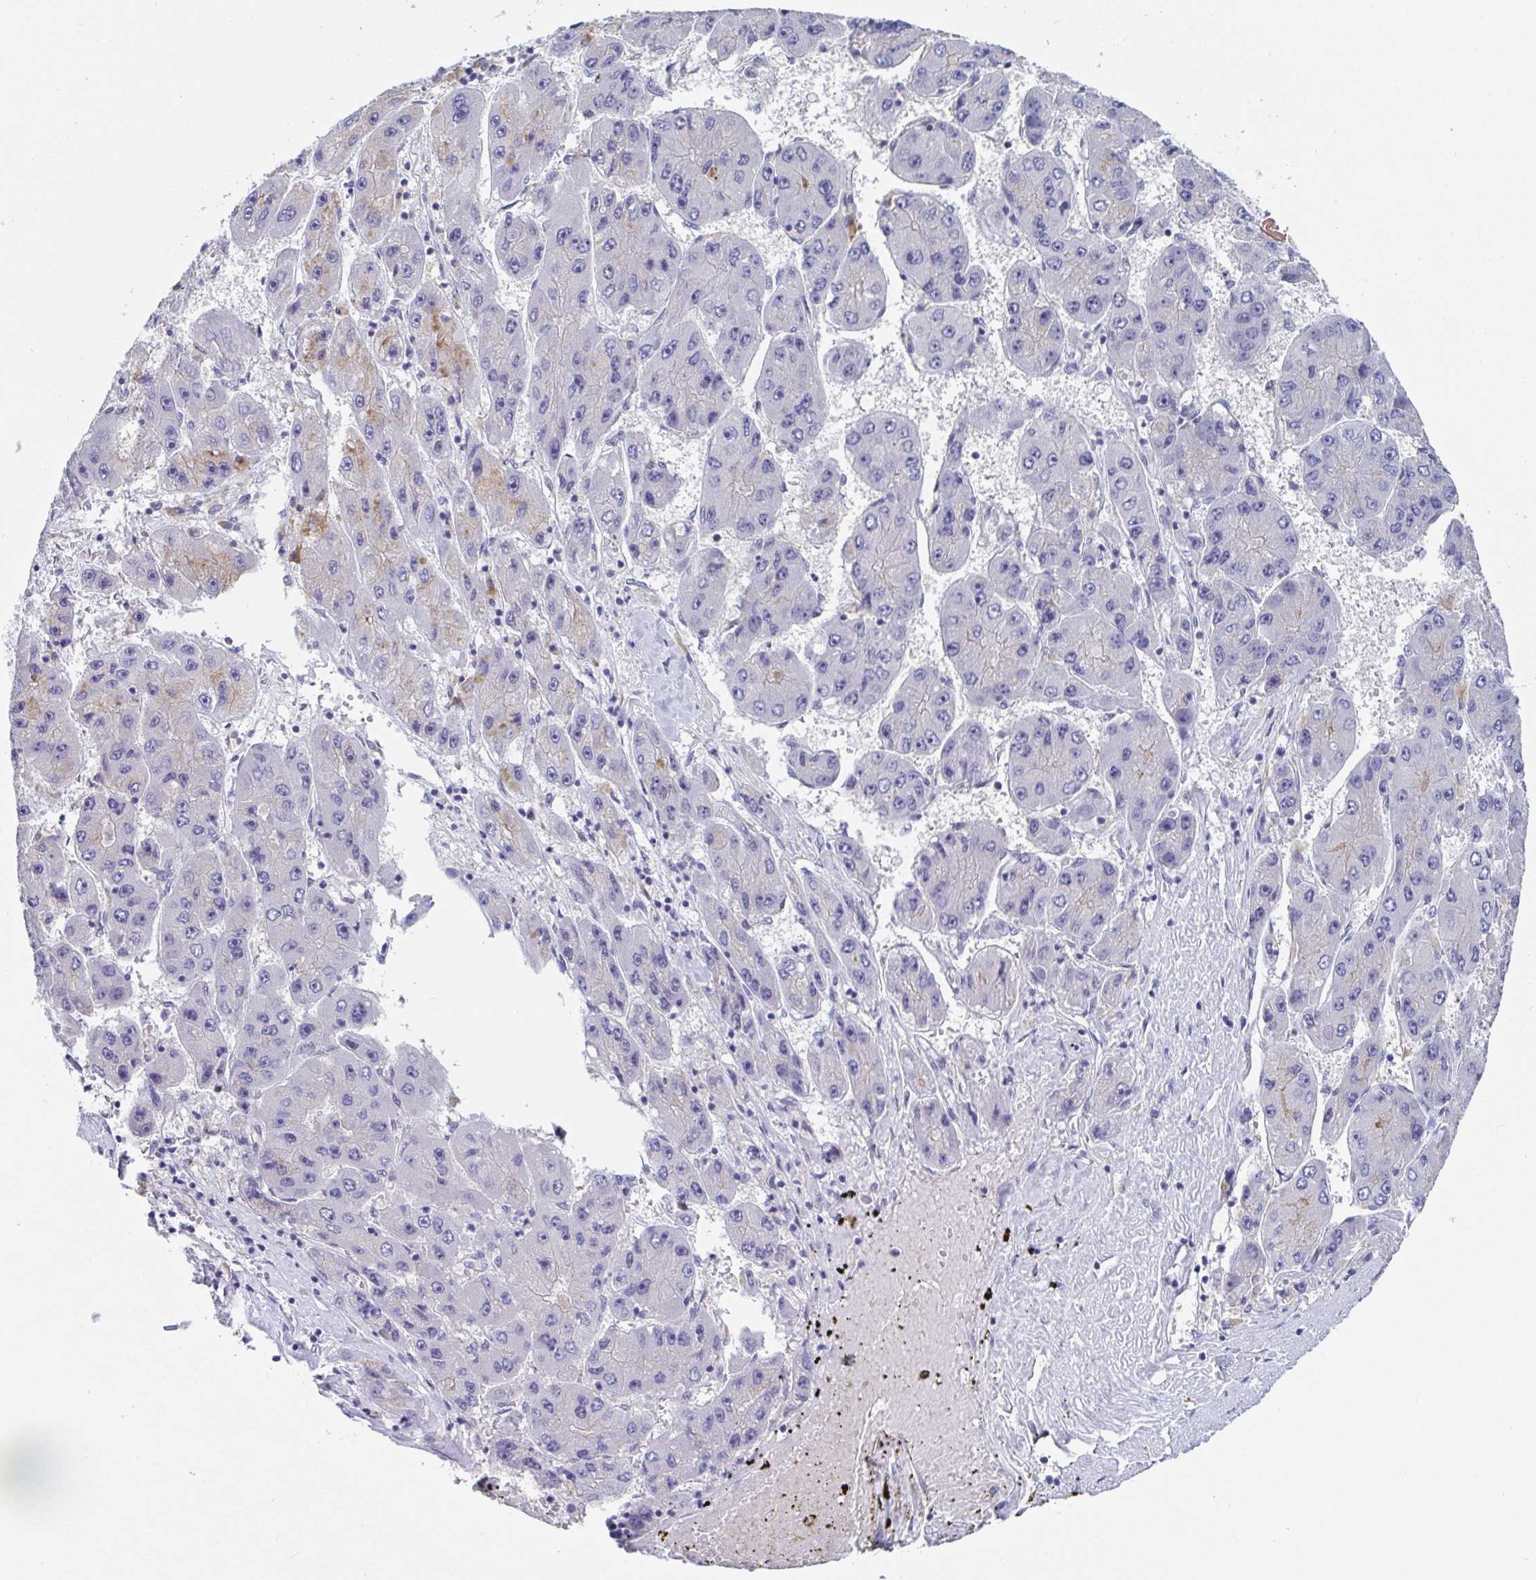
{"staining": {"intensity": "negative", "quantity": "none", "location": "none"}, "tissue": "liver cancer", "cell_type": "Tumor cells", "image_type": "cancer", "snomed": [{"axis": "morphology", "description": "Carcinoma, Hepatocellular, NOS"}, {"axis": "topography", "description": "Liver"}], "caption": "An immunohistochemistry histopathology image of hepatocellular carcinoma (liver) is shown. There is no staining in tumor cells of hepatocellular carcinoma (liver).", "gene": "TAS2R39", "patient": {"sex": "female", "age": 61}}